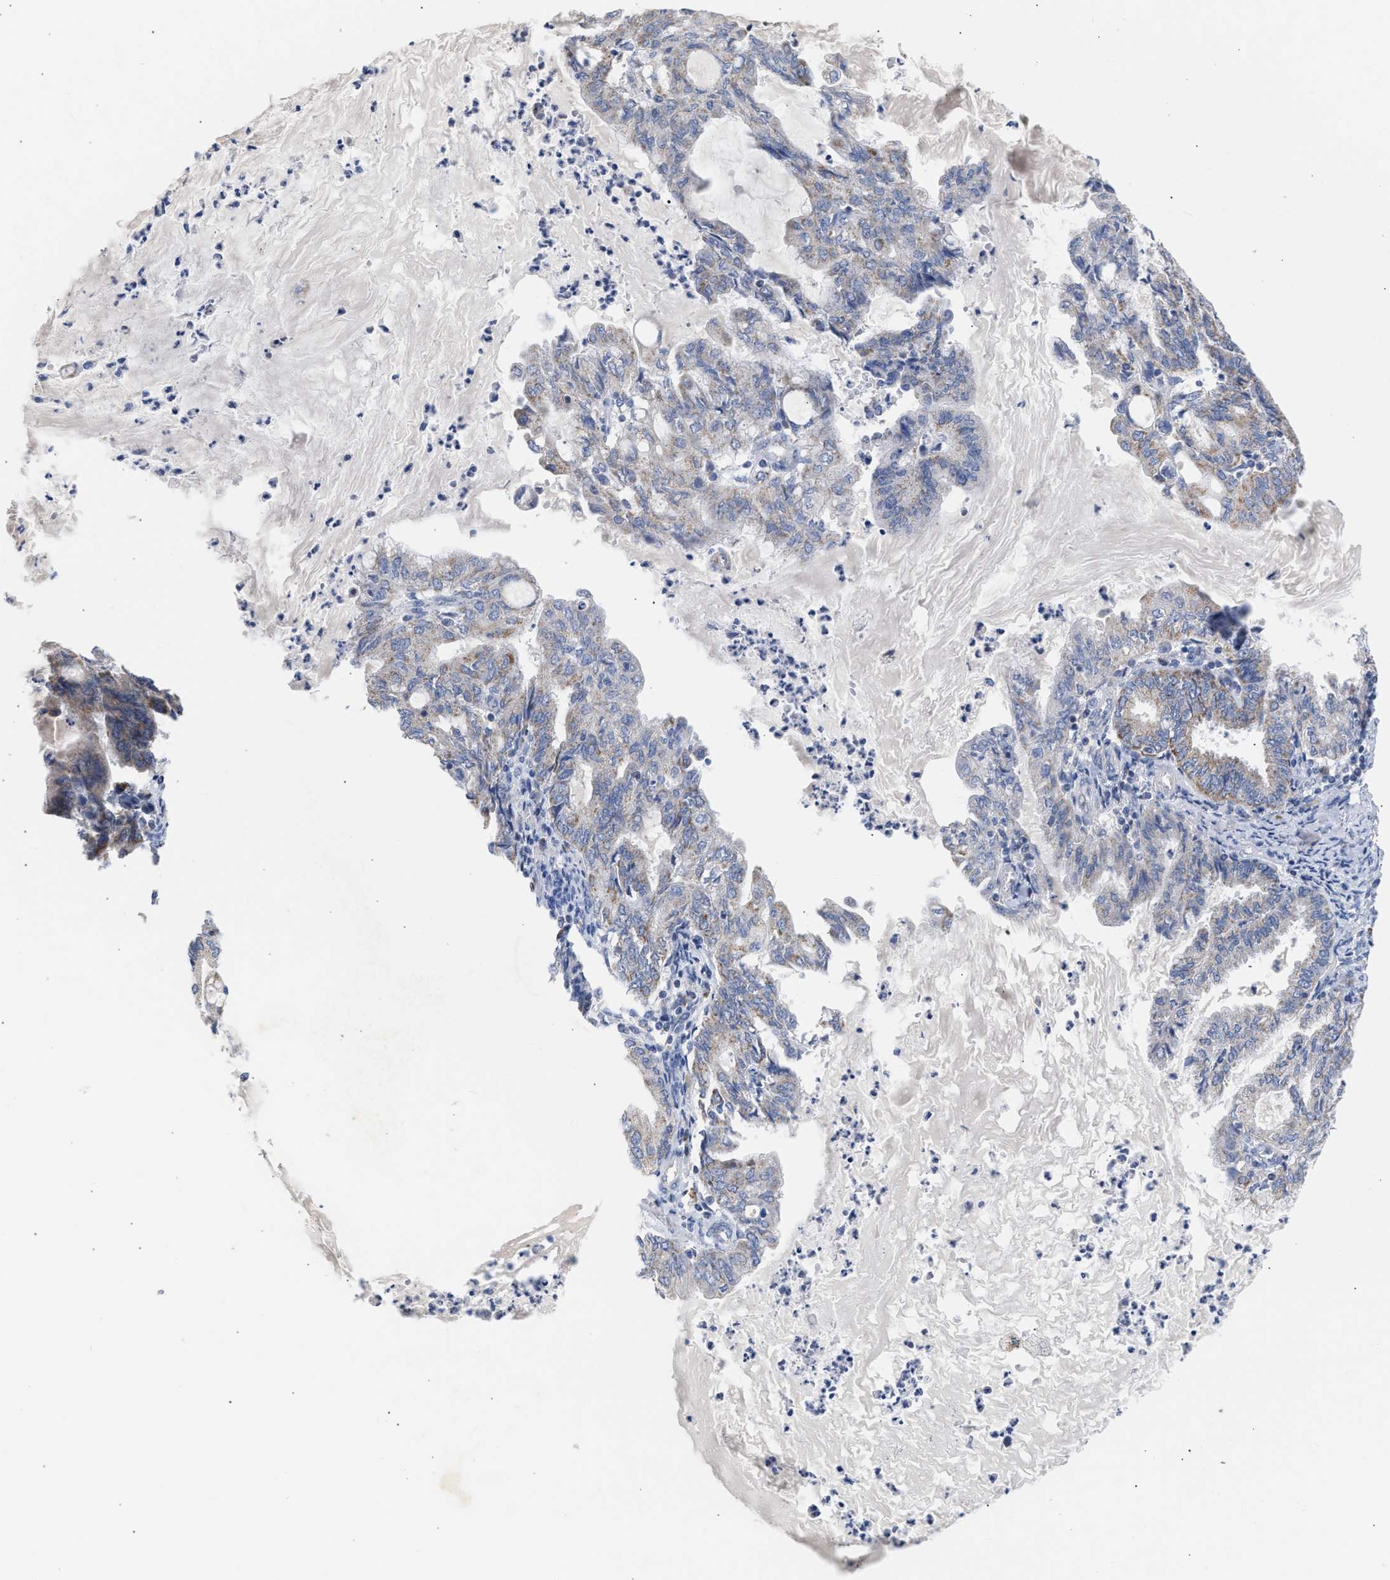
{"staining": {"intensity": "weak", "quantity": "<25%", "location": "cytoplasmic/membranous"}, "tissue": "endometrial cancer", "cell_type": "Tumor cells", "image_type": "cancer", "snomed": [{"axis": "morphology", "description": "Adenocarcinoma, NOS"}, {"axis": "topography", "description": "Endometrium"}], "caption": "Tumor cells show no significant staining in endometrial cancer (adenocarcinoma).", "gene": "ACOT13", "patient": {"sex": "female", "age": 86}}